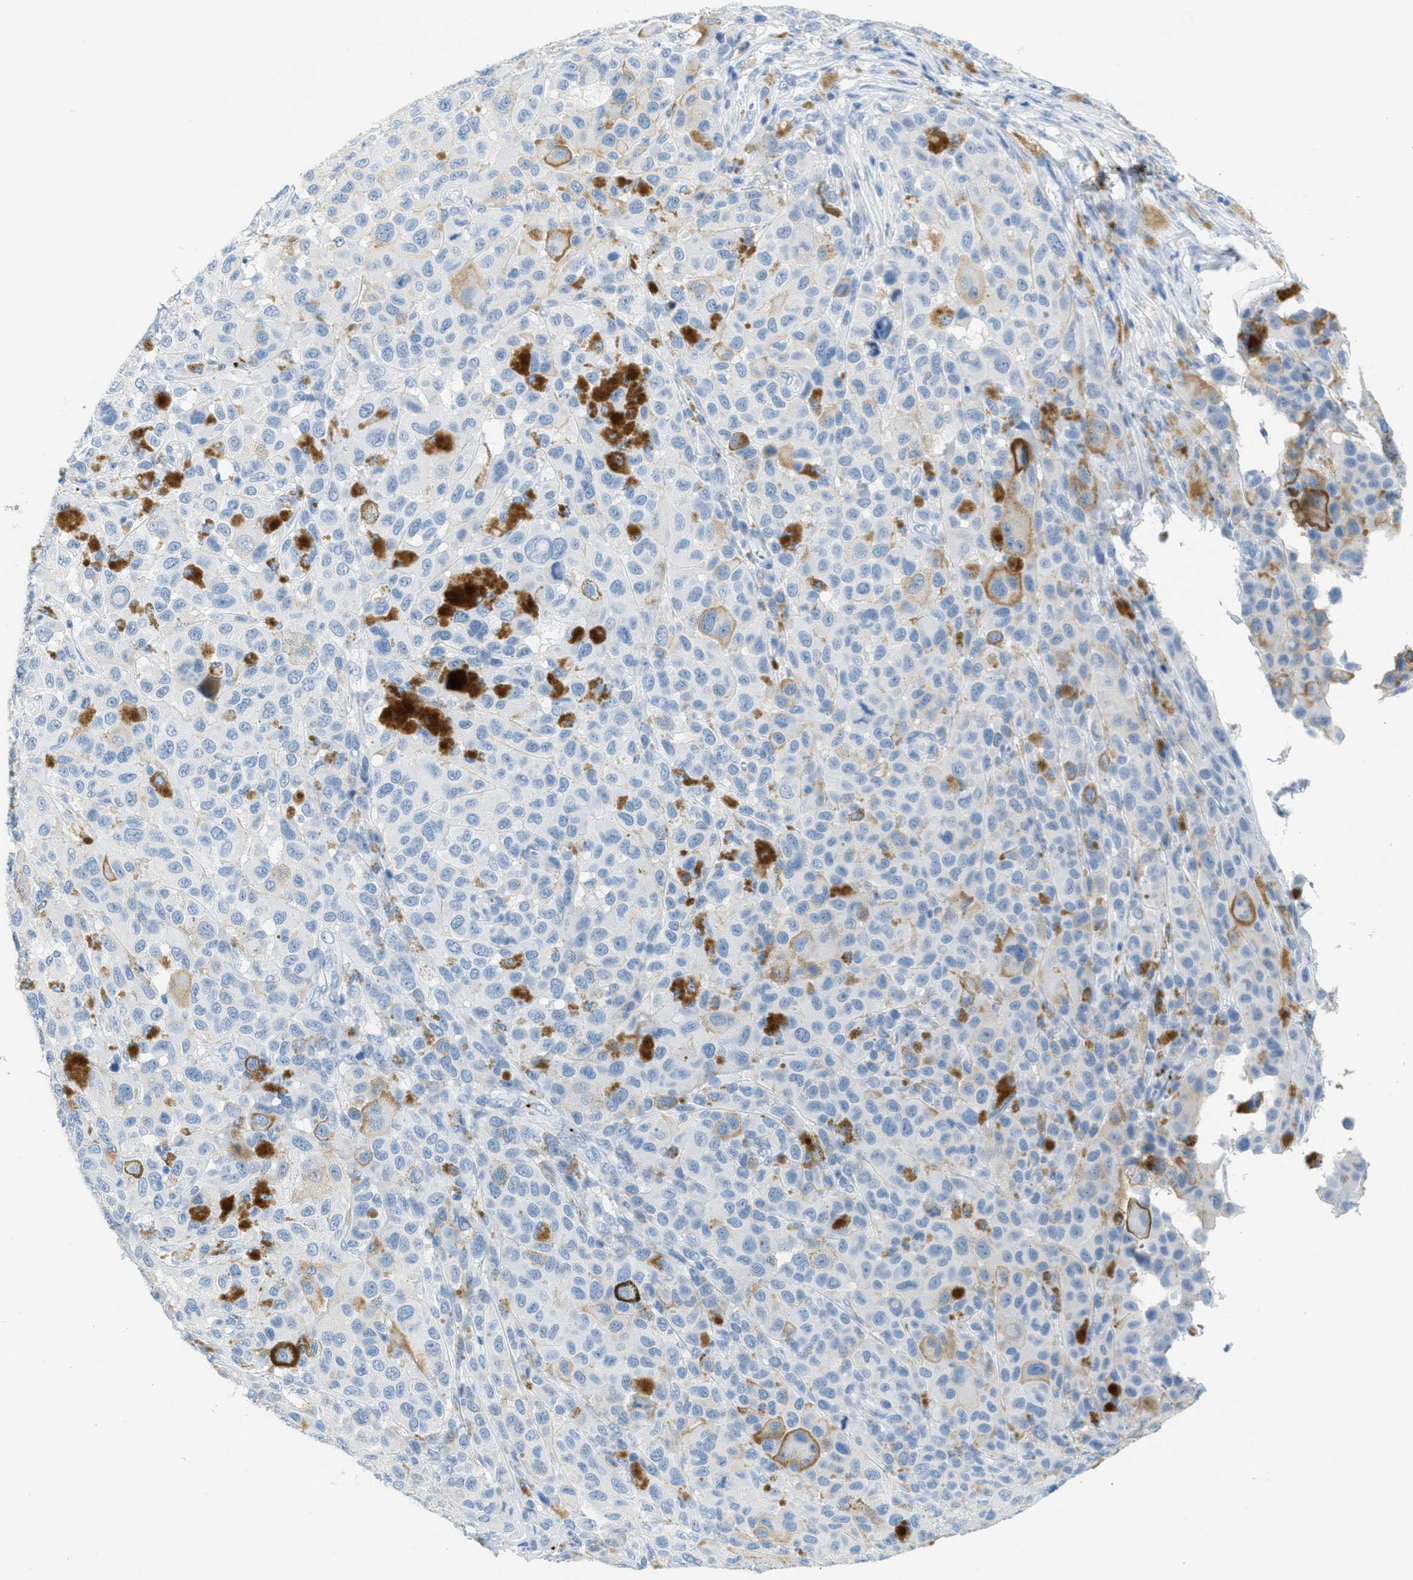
{"staining": {"intensity": "negative", "quantity": "none", "location": "none"}, "tissue": "melanoma", "cell_type": "Tumor cells", "image_type": "cancer", "snomed": [{"axis": "morphology", "description": "Malignant melanoma, NOS"}, {"axis": "topography", "description": "Skin"}], "caption": "High magnification brightfield microscopy of melanoma stained with DAB (3,3'-diaminobenzidine) (brown) and counterstained with hematoxylin (blue): tumor cells show no significant positivity. (DAB (3,3'-diaminobenzidine) immunohistochemistry (IHC) with hematoxylin counter stain).", "gene": "PPBP", "patient": {"sex": "male", "age": 96}}